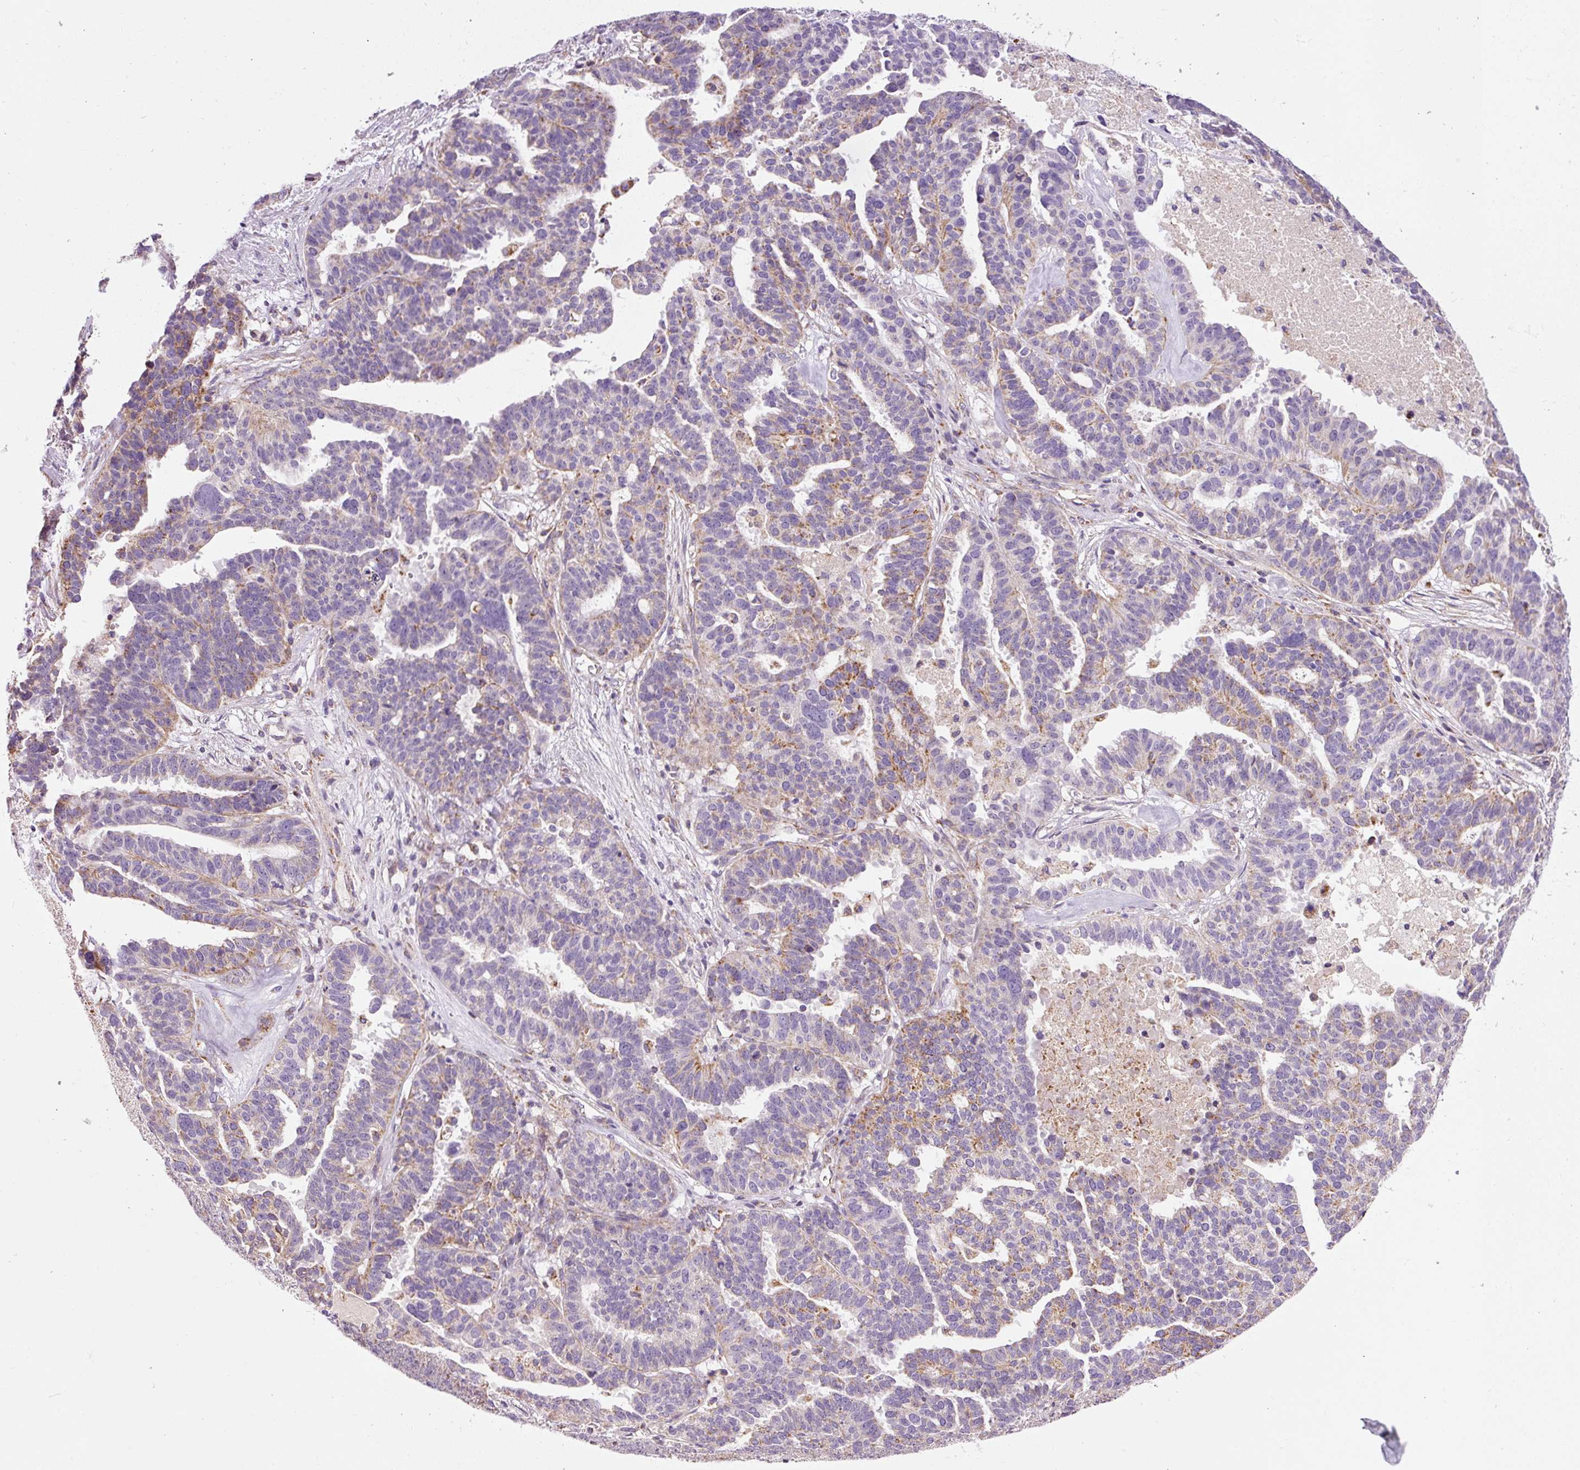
{"staining": {"intensity": "weak", "quantity": "25%-75%", "location": "cytoplasmic/membranous"}, "tissue": "ovarian cancer", "cell_type": "Tumor cells", "image_type": "cancer", "snomed": [{"axis": "morphology", "description": "Cystadenocarcinoma, serous, NOS"}, {"axis": "topography", "description": "Ovary"}], "caption": "This micrograph shows immunohistochemistry staining of ovarian cancer, with low weak cytoplasmic/membranous positivity in approximately 25%-75% of tumor cells.", "gene": "NDUFB4", "patient": {"sex": "female", "age": 59}}